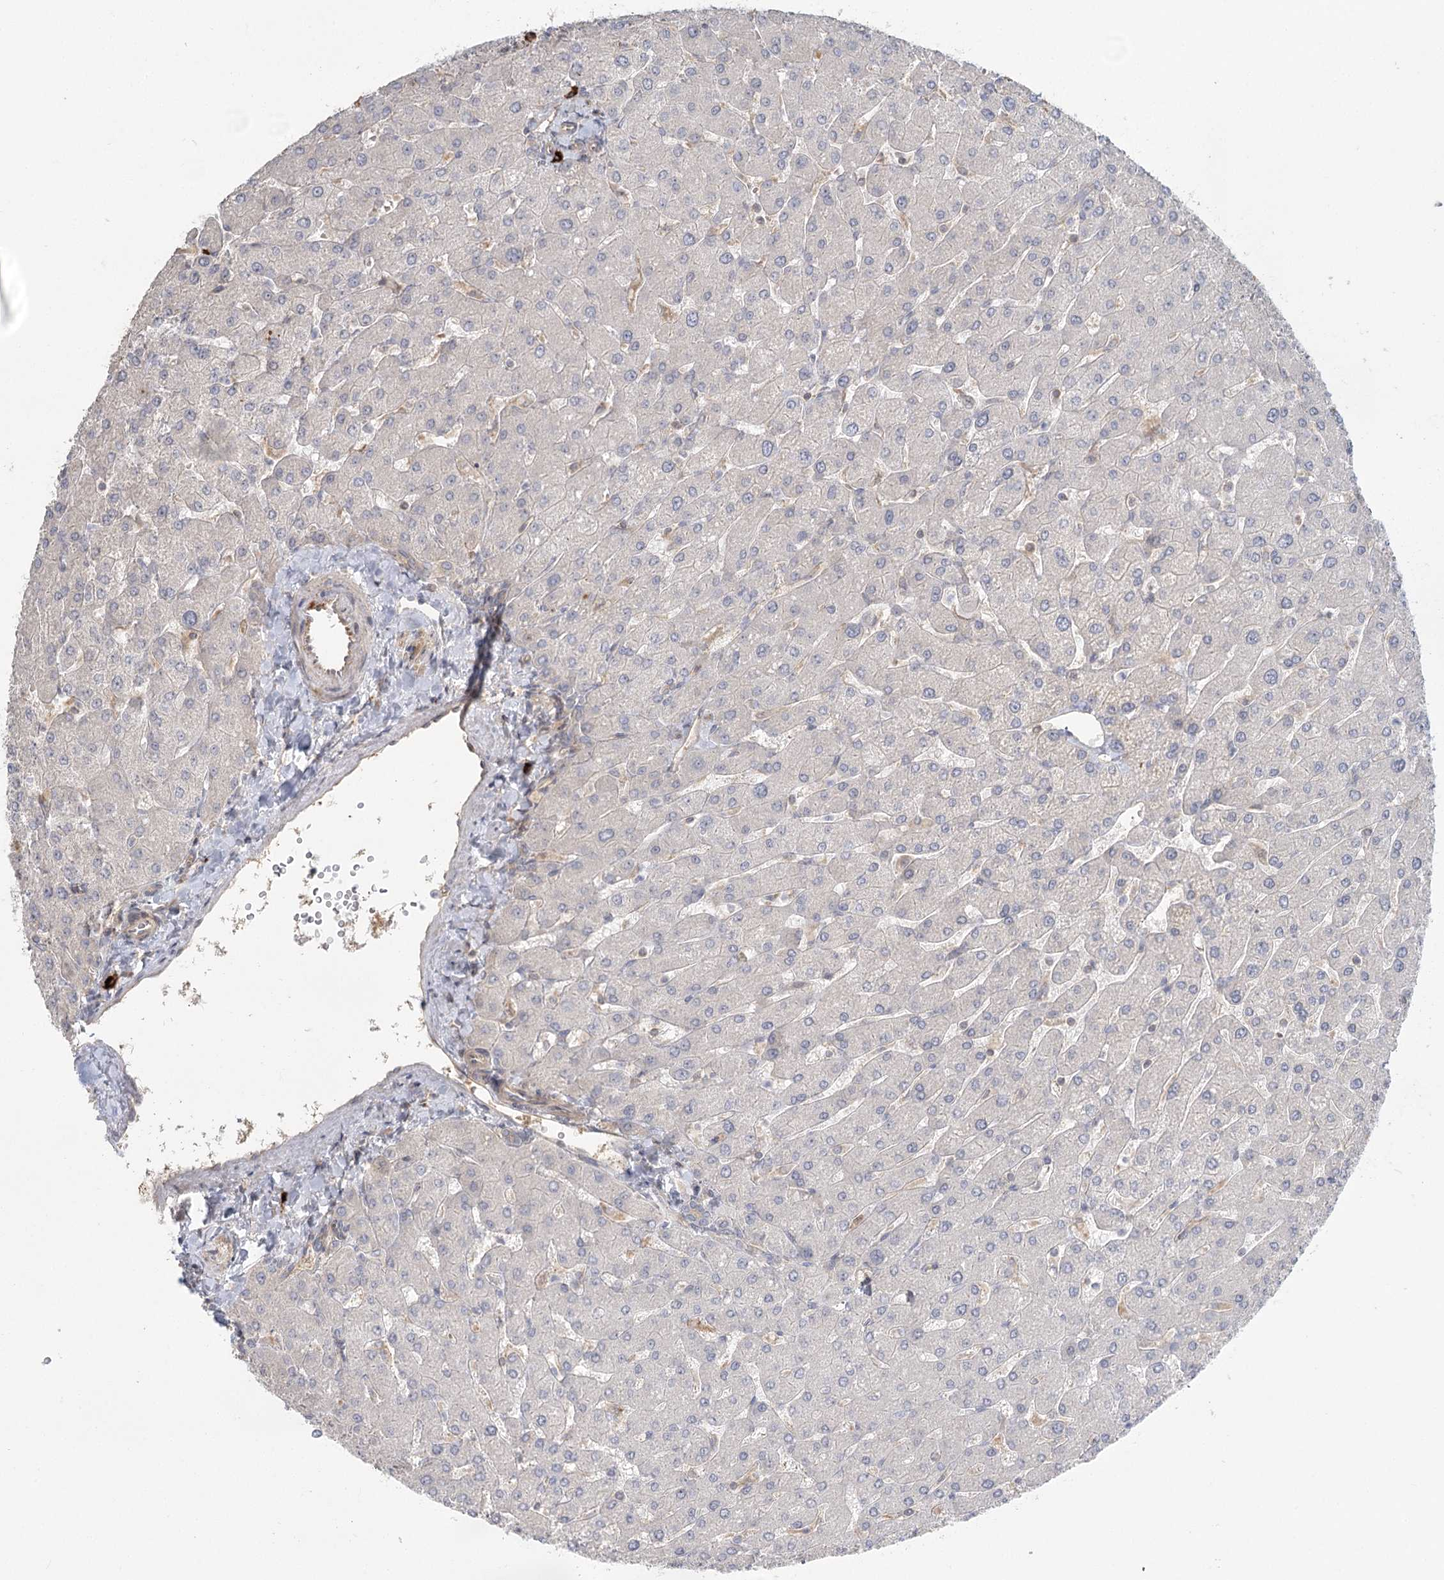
{"staining": {"intensity": "negative", "quantity": "none", "location": "none"}, "tissue": "liver", "cell_type": "Cholangiocytes", "image_type": "normal", "snomed": [{"axis": "morphology", "description": "Normal tissue, NOS"}, {"axis": "topography", "description": "Liver"}], "caption": "IHC of unremarkable human liver demonstrates no positivity in cholangiocytes. Nuclei are stained in blue.", "gene": "GUCY2C", "patient": {"sex": "male", "age": 55}}